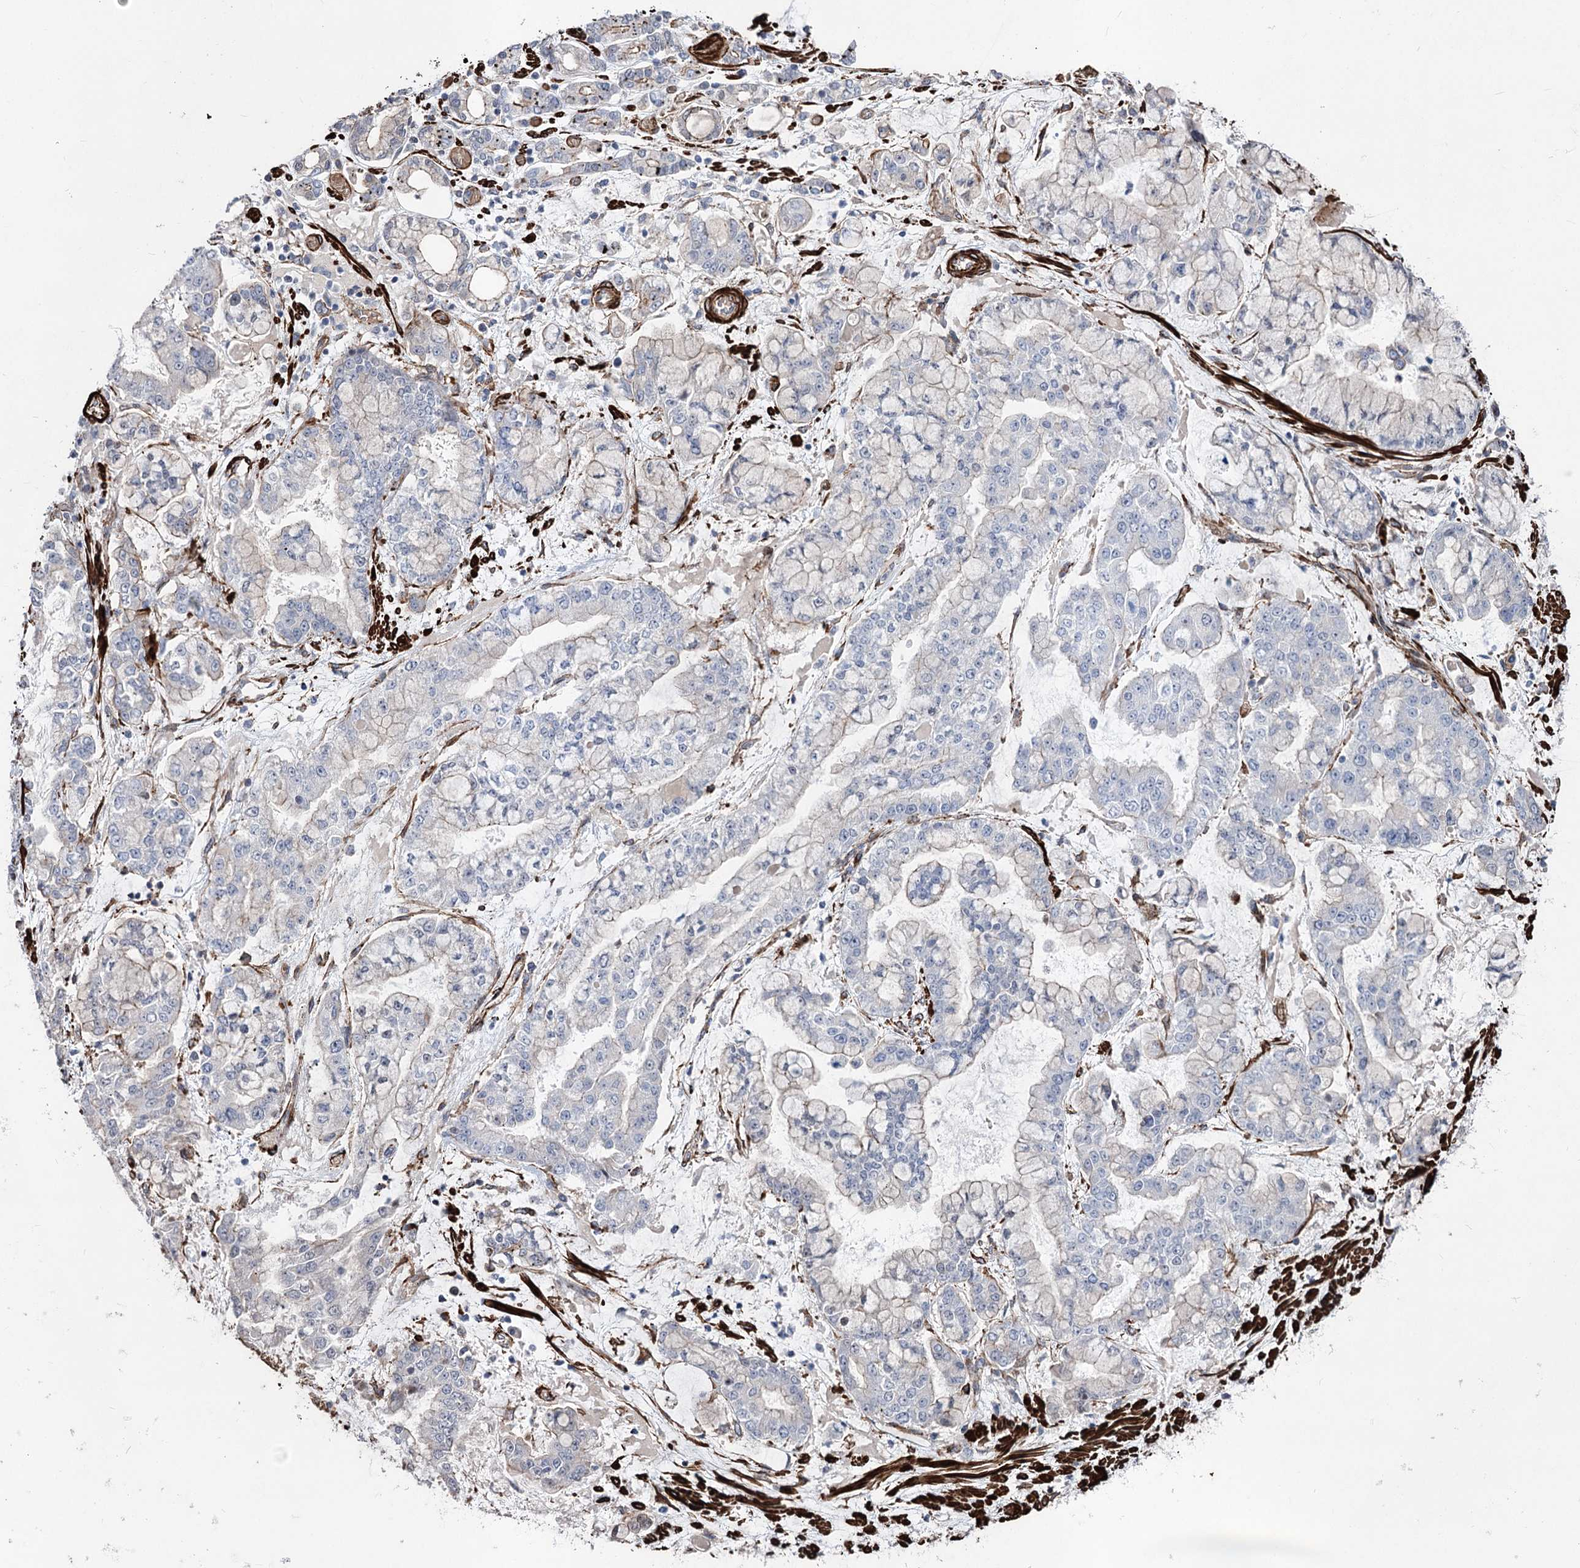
{"staining": {"intensity": "negative", "quantity": "none", "location": "none"}, "tissue": "stomach cancer", "cell_type": "Tumor cells", "image_type": "cancer", "snomed": [{"axis": "morphology", "description": "Normal tissue, NOS"}, {"axis": "morphology", "description": "Adenocarcinoma, NOS"}, {"axis": "topography", "description": "Stomach, upper"}, {"axis": "topography", "description": "Stomach"}], "caption": "Immunohistochemistry (IHC) image of neoplastic tissue: stomach cancer (adenocarcinoma) stained with DAB (3,3'-diaminobenzidine) shows no significant protein positivity in tumor cells. The staining was performed using DAB to visualize the protein expression in brown, while the nuclei were stained in blue with hematoxylin (Magnification: 20x).", "gene": "ARHGAP20", "patient": {"sex": "male", "age": 76}}